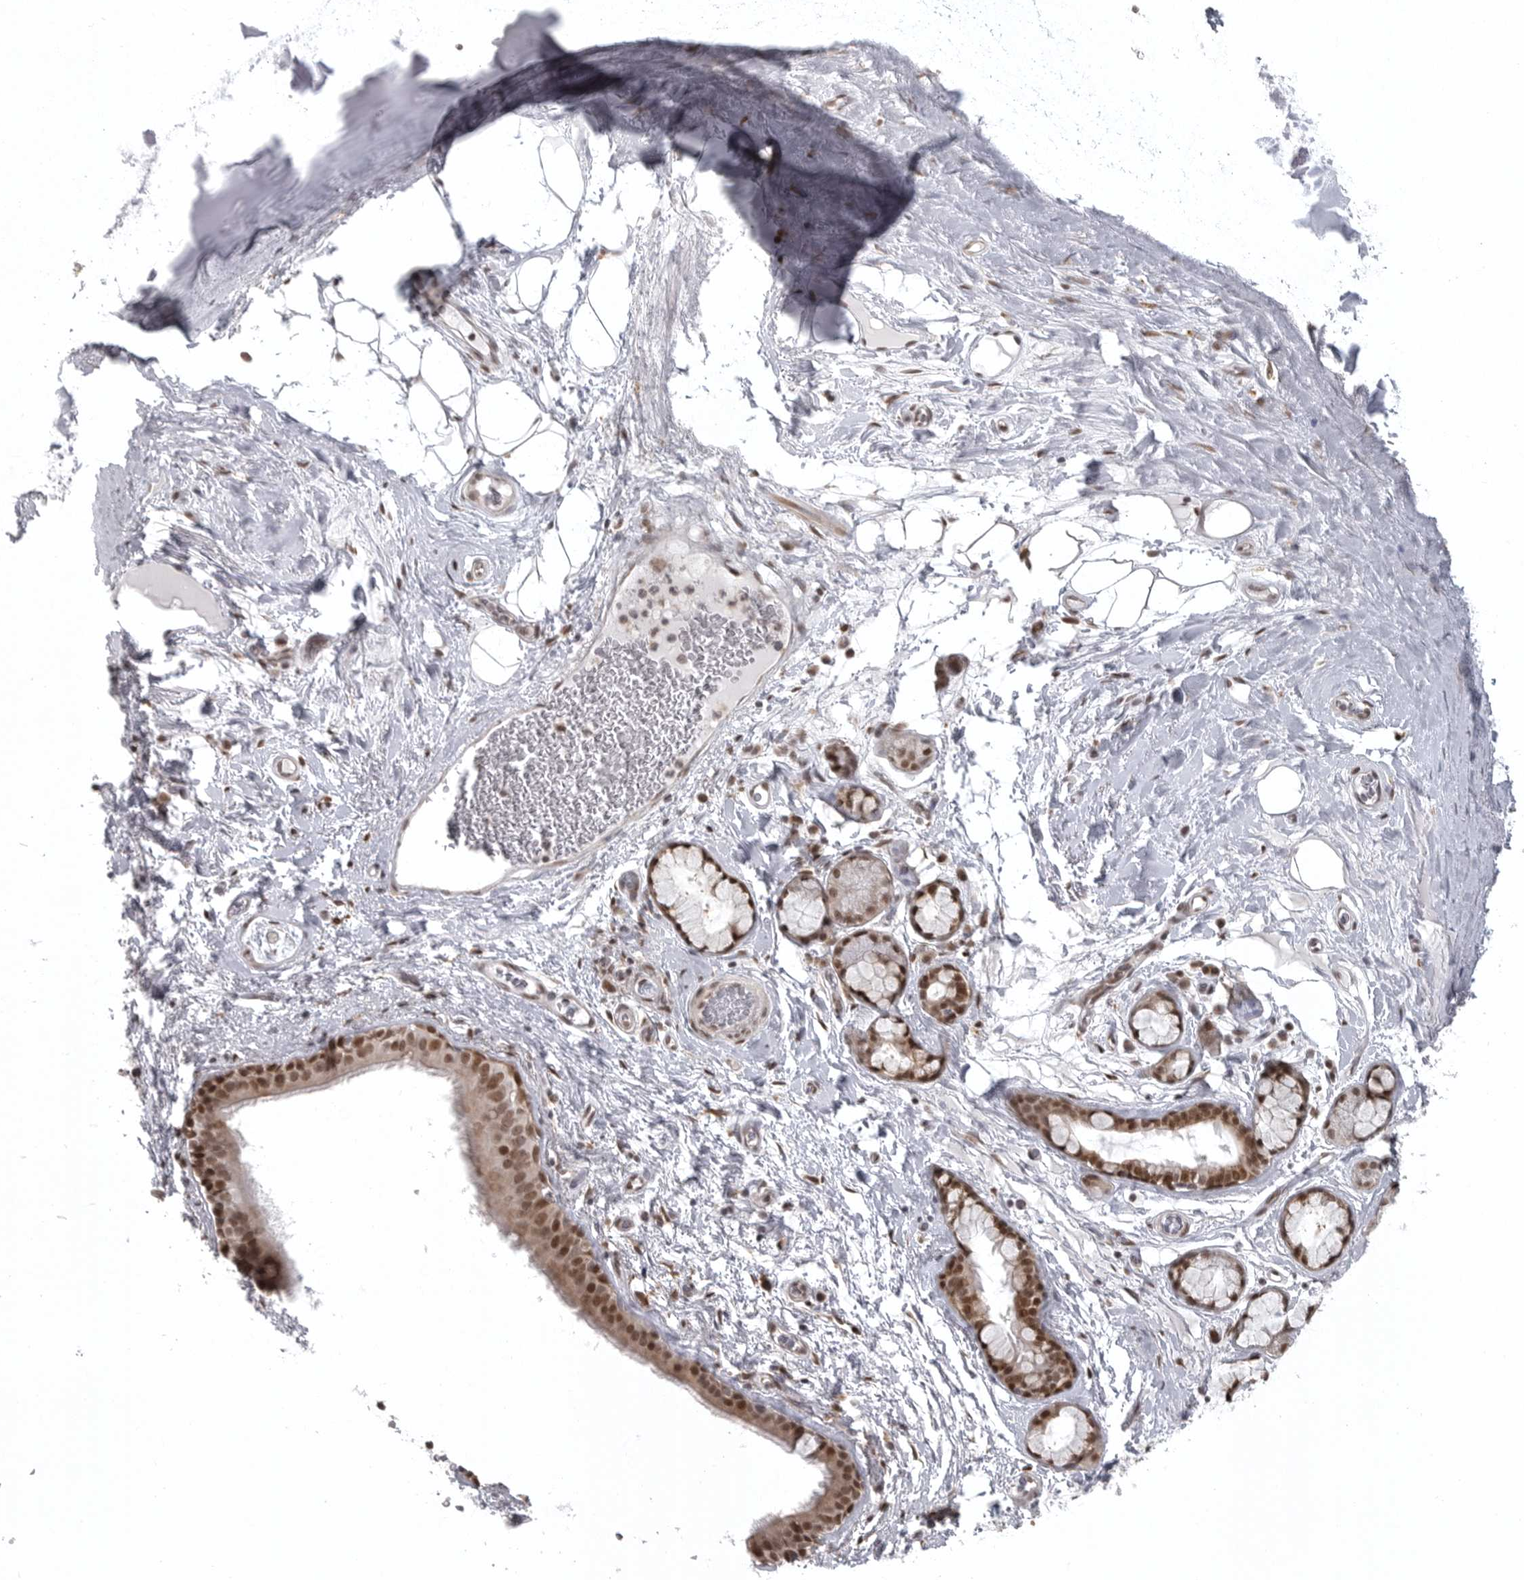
{"staining": {"intensity": "weak", "quantity": "25%-75%", "location": "nuclear"}, "tissue": "adipose tissue", "cell_type": "Adipocytes", "image_type": "normal", "snomed": [{"axis": "morphology", "description": "Normal tissue, NOS"}, {"axis": "topography", "description": "Cartilage tissue"}], "caption": "About 25%-75% of adipocytes in normal human adipose tissue demonstrate weak nuclear protein expression as visualized by brown immunohistochemical staining.", "gene": "ISG20L2", "patient": {"sex": "female", "age": 63}}